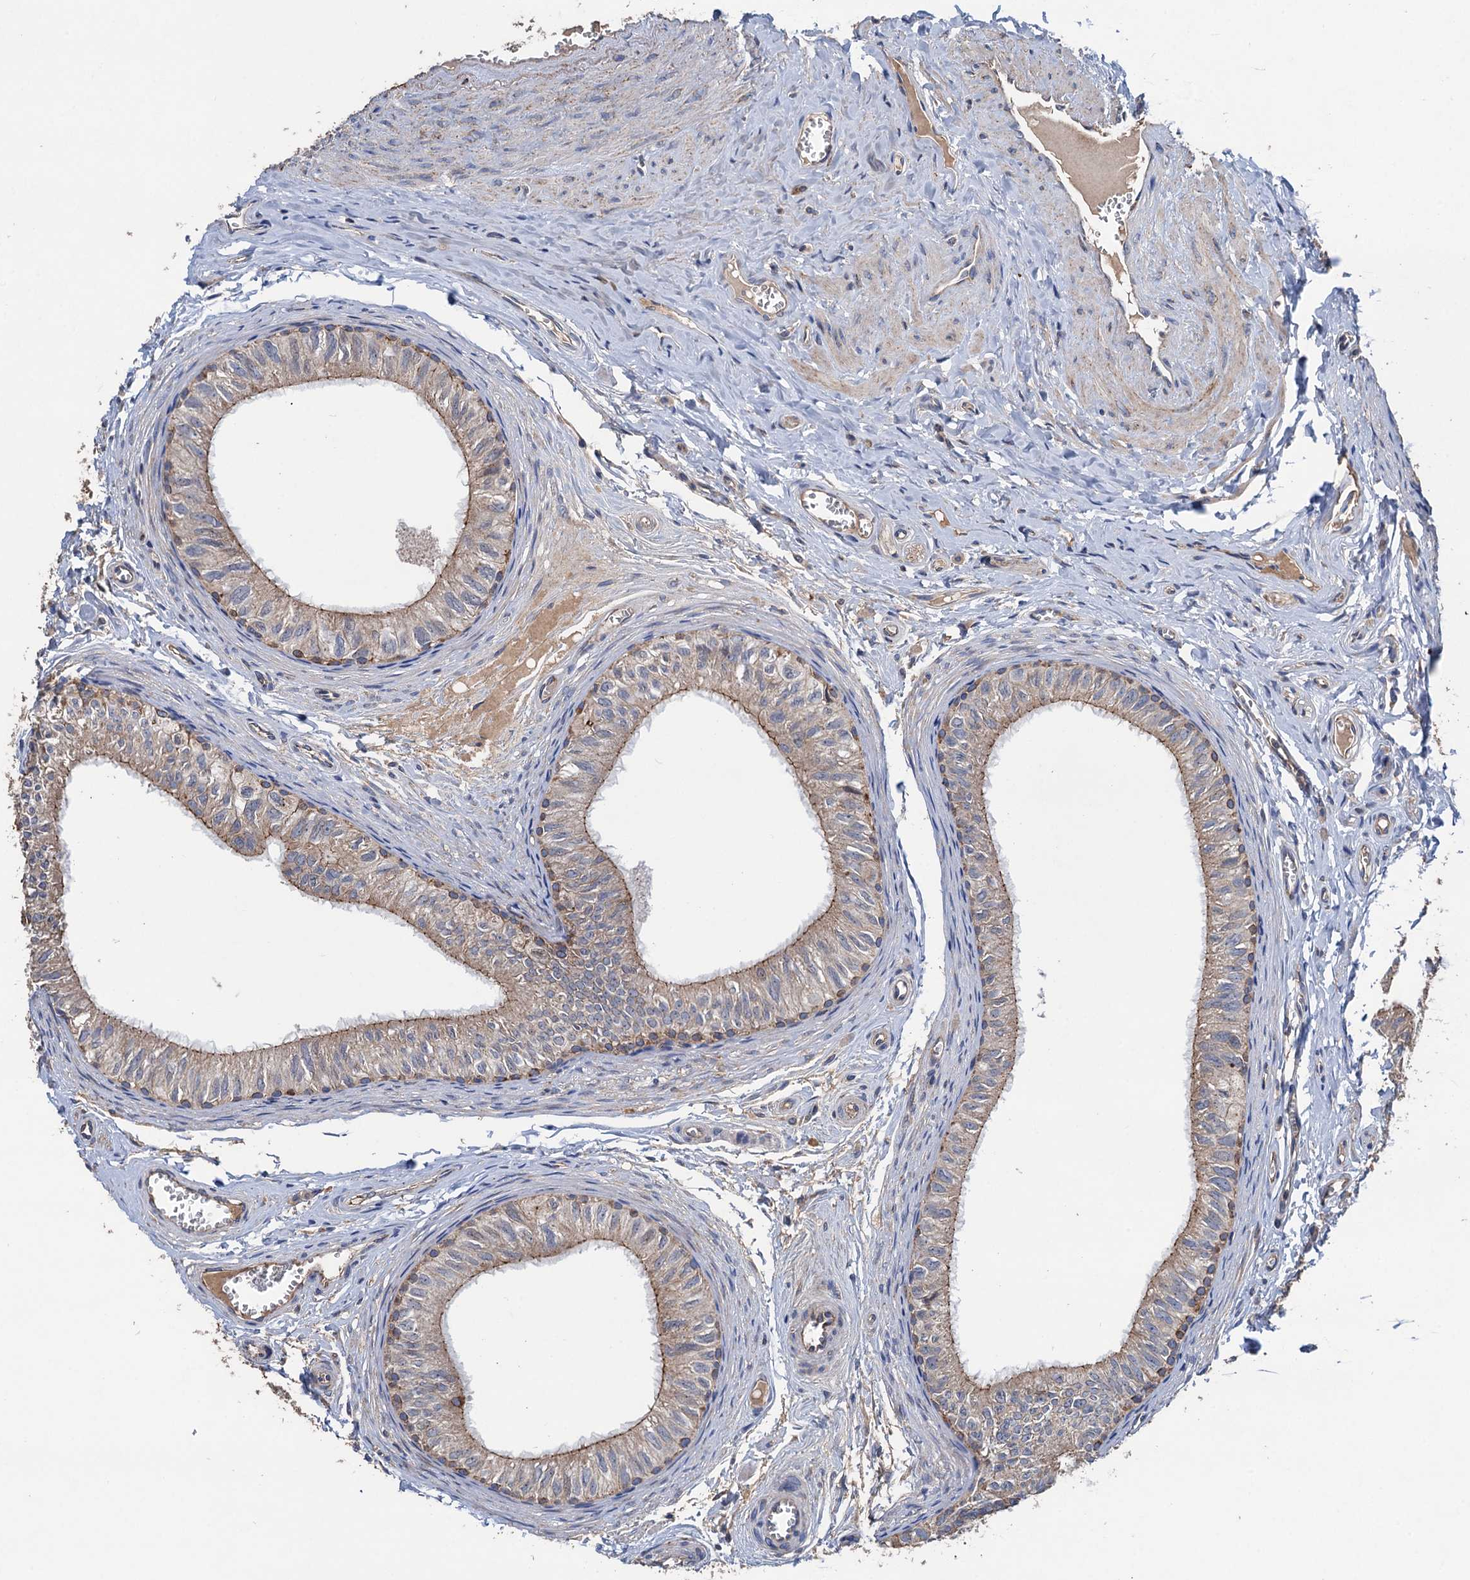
{"staining": {"intensity": "moderate", "quantity": ">75%", "location": "cytoplasmic/membranous"}, "tissue": "epididymis", "cell_type": "Glandular cells", "image_type": "normal", "snomed": [{"axis": "morphology", "description": "Normal tissue, NOS"}, {"axis": "topography", "description": "Epididymis"}], "caption": "A brown stain highlights moderate cytoplasmic/membranous expression of a protein in glandular cells of unremarkable human epididymis. The staining was performed using DAB, with brown indicating positive protein expression. Nuclei are stained blue with hematoxylin.", "gene": "DGLUCY", "patient": {"sex": "male", "age": 42}}